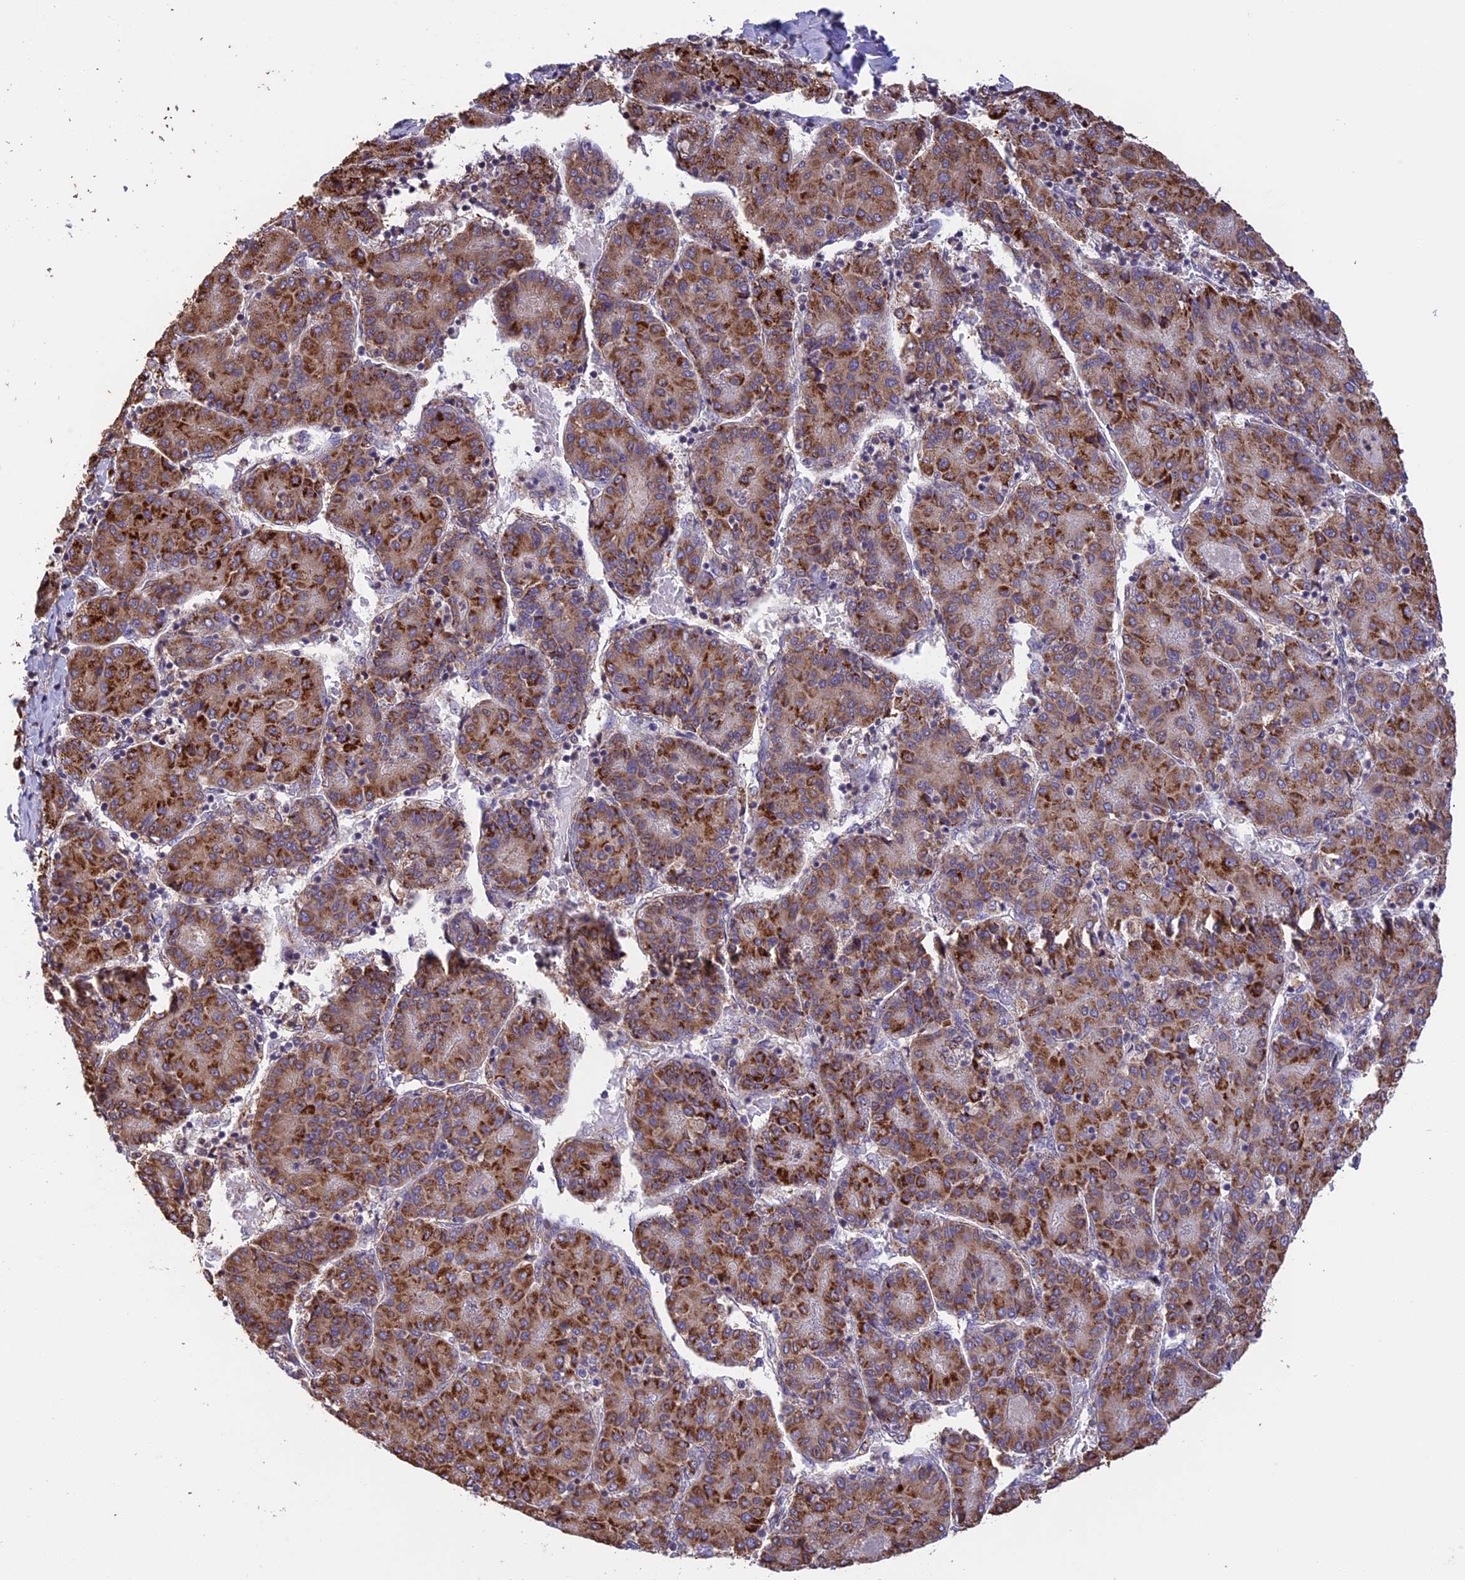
{"staining": {"intensity": "moderate", "quantity": ">75%", "location": "cytoplasmic/membranous"}, "tissue": "liver cancer", "cell_type": "Tumor cells", "image_type": "cancer", "snomed": [{"axis": "morphology", "description": "Carcinoma, Hepatocellular, NOS"}, {"axis": "topography", "description": "Liver"}], "caption": "Immunohistochemistry photomicrograph of neoplastic tissue: liver cancer (hepatocellular carcinoma) stained using immunohistochemistry (IHC) demonstrates medium levels of moderate protein expression localized specifically in the cytoplasmic/membranous of tumor cells, appearing as a cytoplasmic/membranous brown color.", "gene": "DMRTA2", "patient": {"sex": "male", "age": 65}}